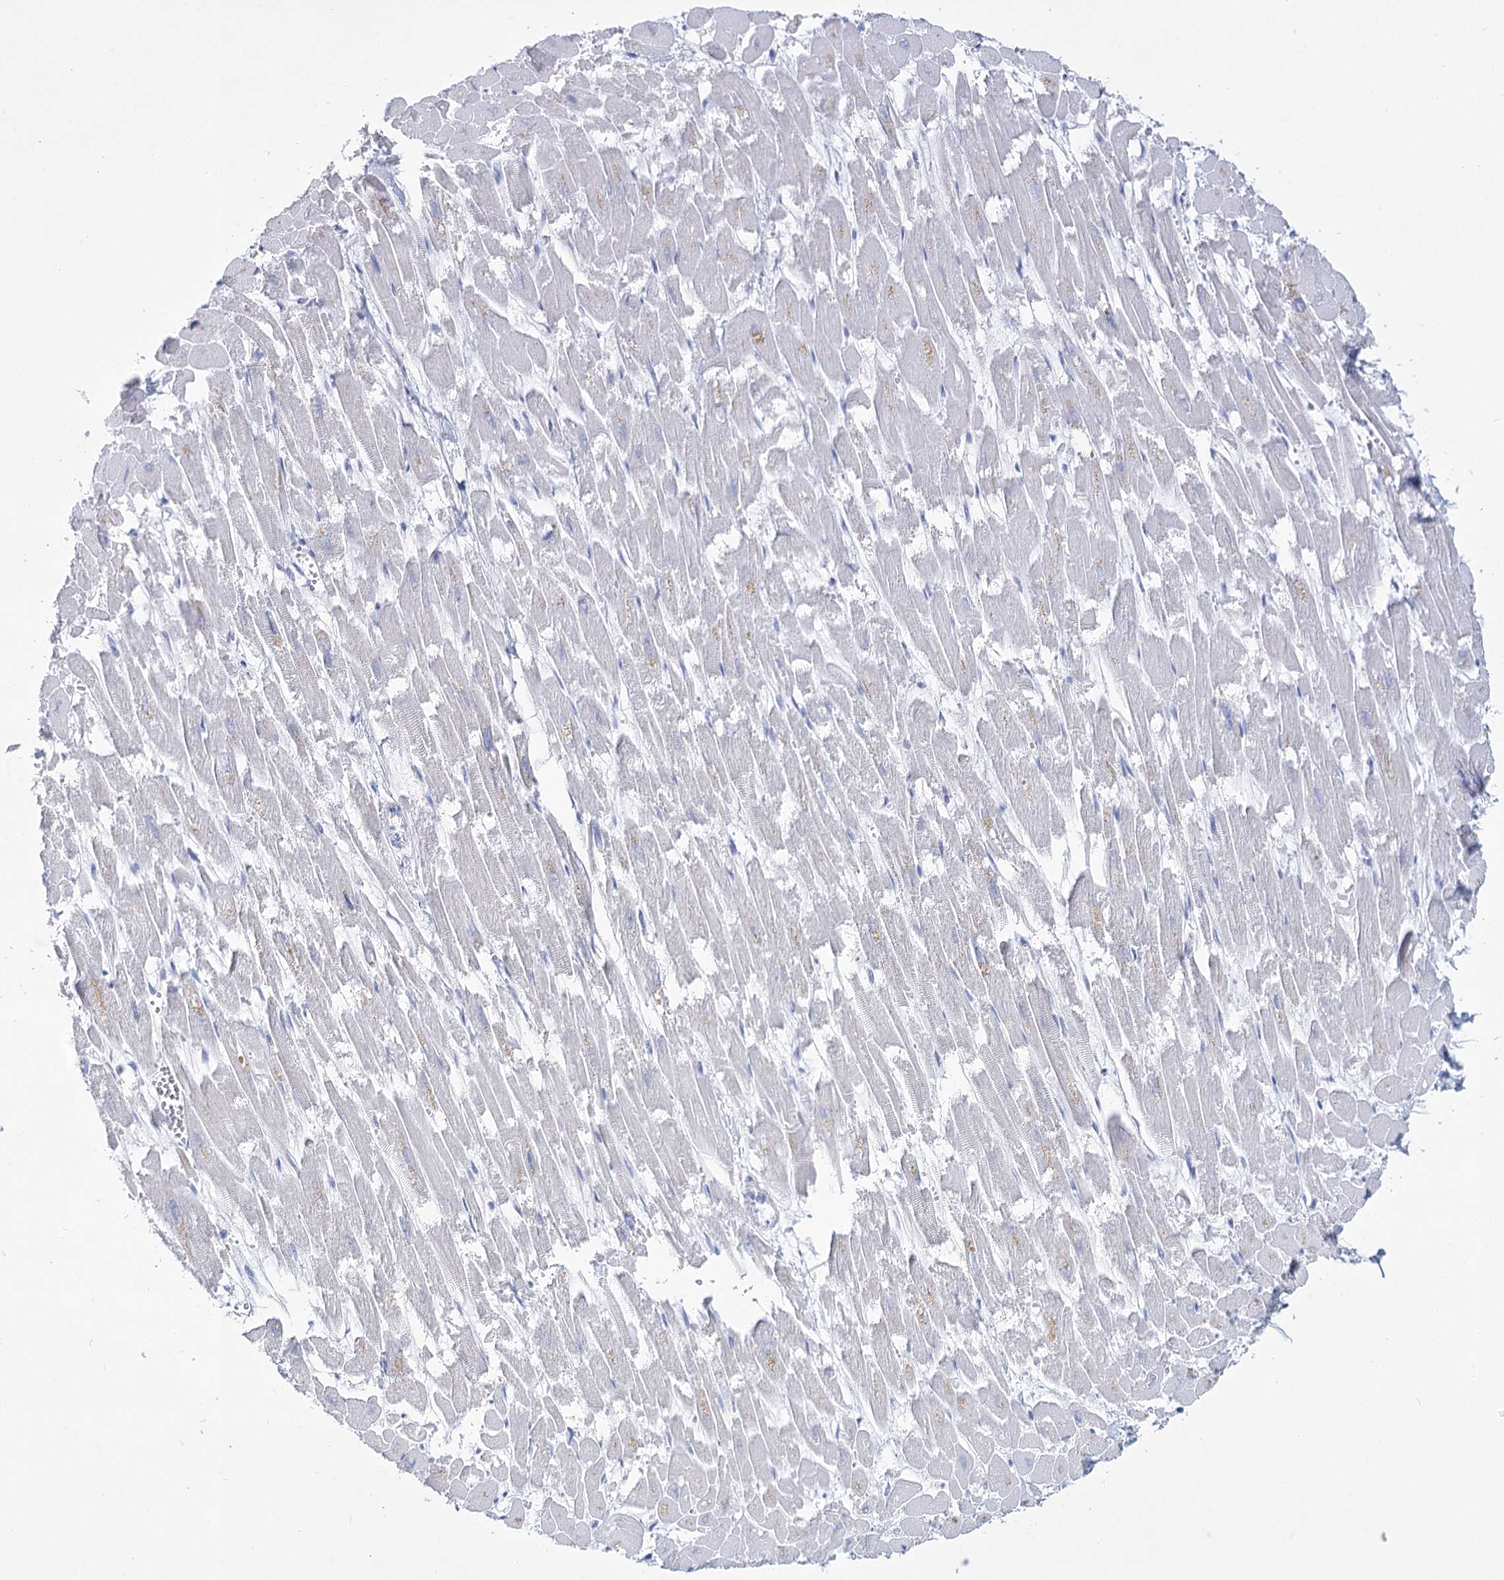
{"staining": {"intensity": "negative", "quantity": "none", "location": "none"}, "tissue": "heart muscle", "cell_type": "Cardiomyocytes", "image_type": "normal", "snomed": [{"axis": "morphology", "description": "Normal tissue, NOS"}, {"axis": "topography", "description": "Heart"}], "caption": "Cardiomyocytes are negative for brown protein staining in normal heart muscle. Brightfield microscopy of immunohistochemistry stained with DAB (brown) and hematoxylin (blue), captured at high magnification.", "gene": "RNF186", "patient": {"sex": "male", "age": 54}}